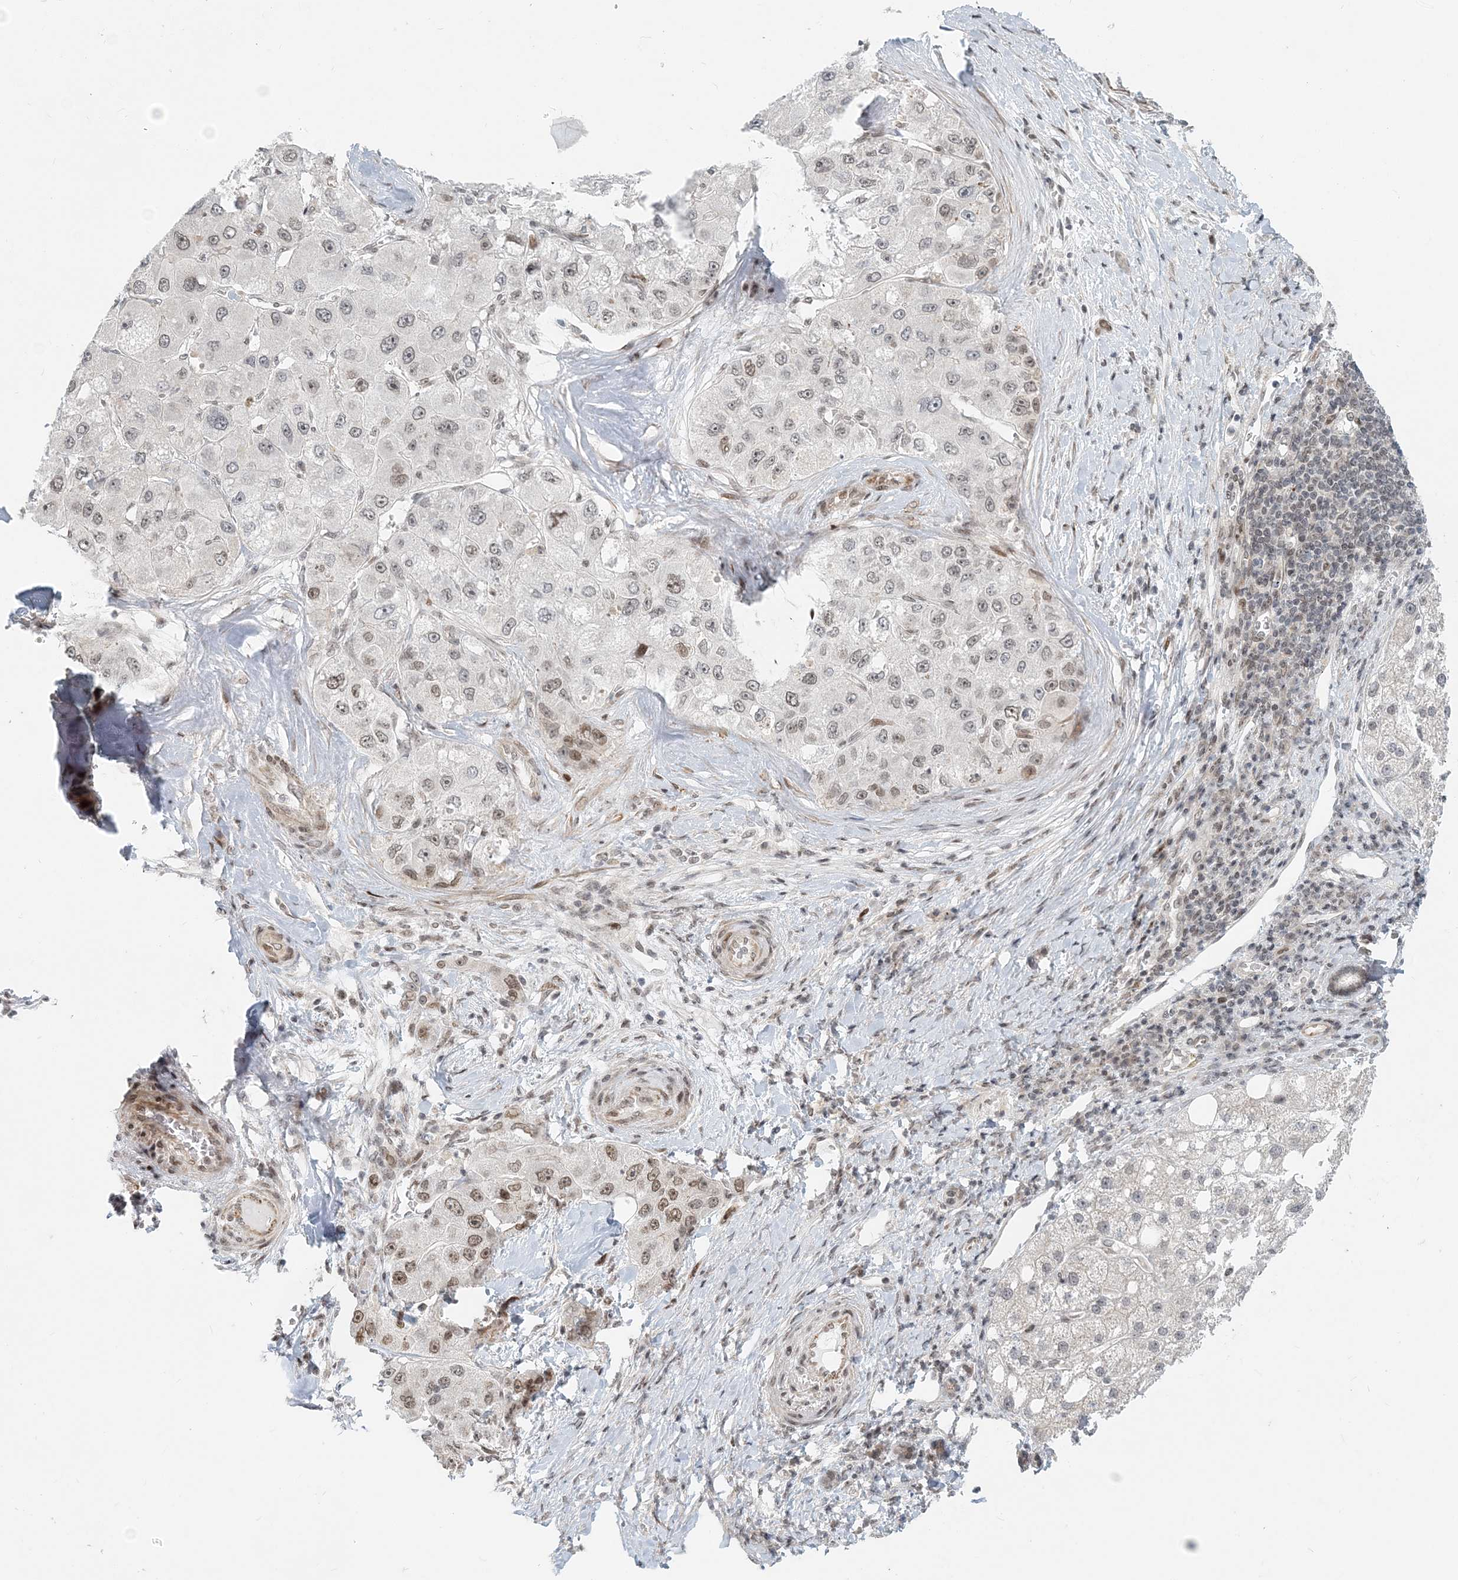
{"staining": {"intensity": "weak", "quantity": "25%-75%", "location": "nuclear"}, "tissue": "liver cancer", "cell_type": "Tumor cells", "image_type": "cancer", "snomed": [{"axis": "morphology", "description": "Carcinoma, Hepatocellular, NOS"}, {"axis": "topography", "description": "Liver"}], "caption": "This micrograph shows hepatocellular carcinoma (liver) stained with IHC to label a protein in brown. The nuclear of tumor cells show weak positivity for the protein. Nuclei are counter-stained blue.", "gene": "BAZ1B", "patient": {"sex": "male", "age": 80}}